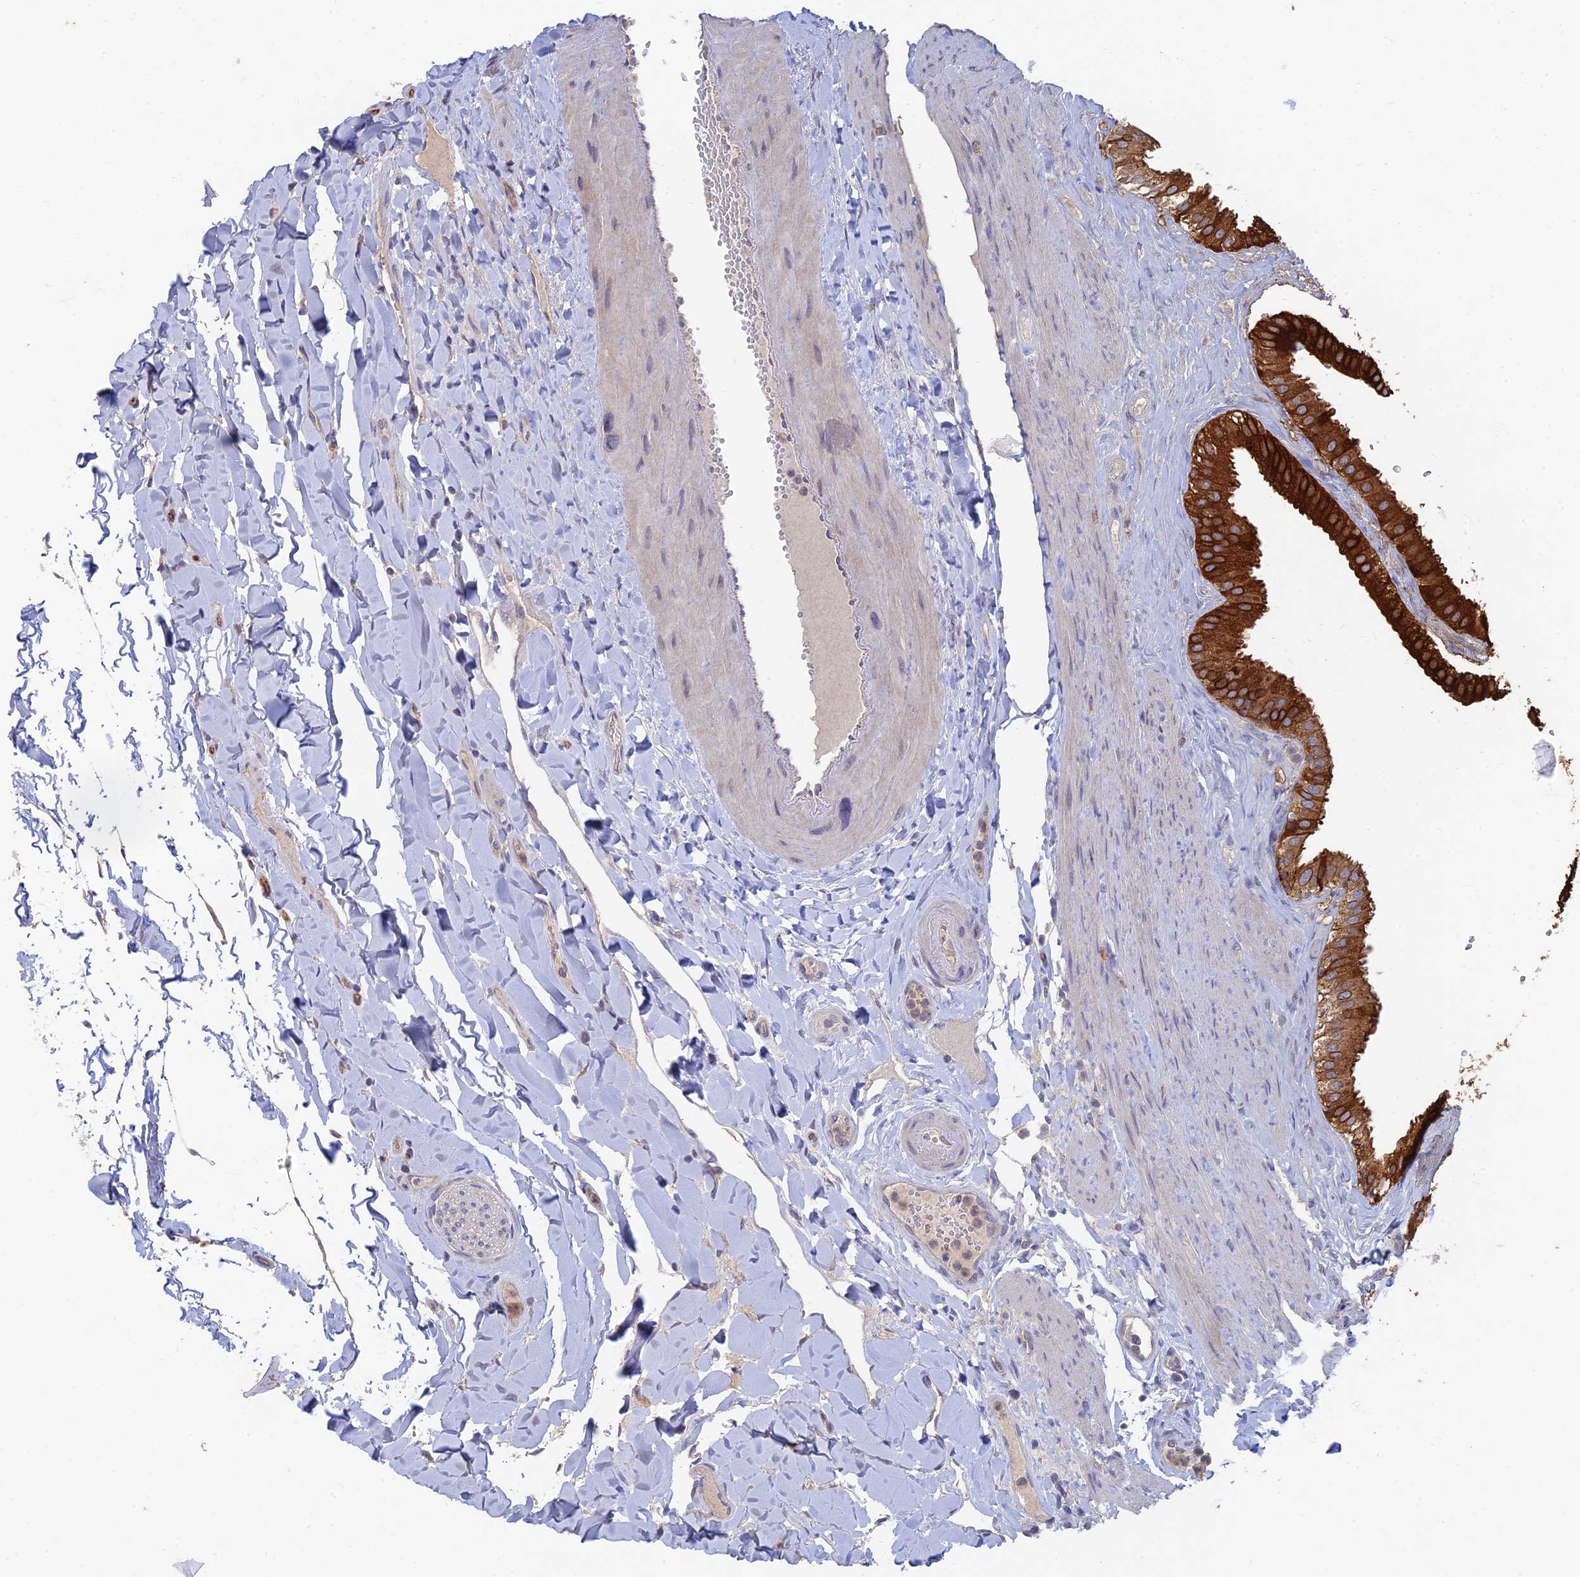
{"staining": {"intensity": "strong", "quantity": "25%-75%", "location": "cytoplasmic/membranous"}, "tissue": "gallbladder", "cell_type": "Glandular cells", "image_type": "normal", "snomed": [{"axis": "morphology", "description": "Normal tissue, NOS"}, {"axis": "topography", "description": "Gallbladder"}], "caption": "The micrograph exhibits a brown stain indicating the presence of a protein in the cytoplasmic/membranous of glandular cells in gallbladder. (DAB IHC, brown staining for protein, blue staining for nuclei).", "gene": "ARRDC1", "patient": {"sex": "female", "age": 61}}